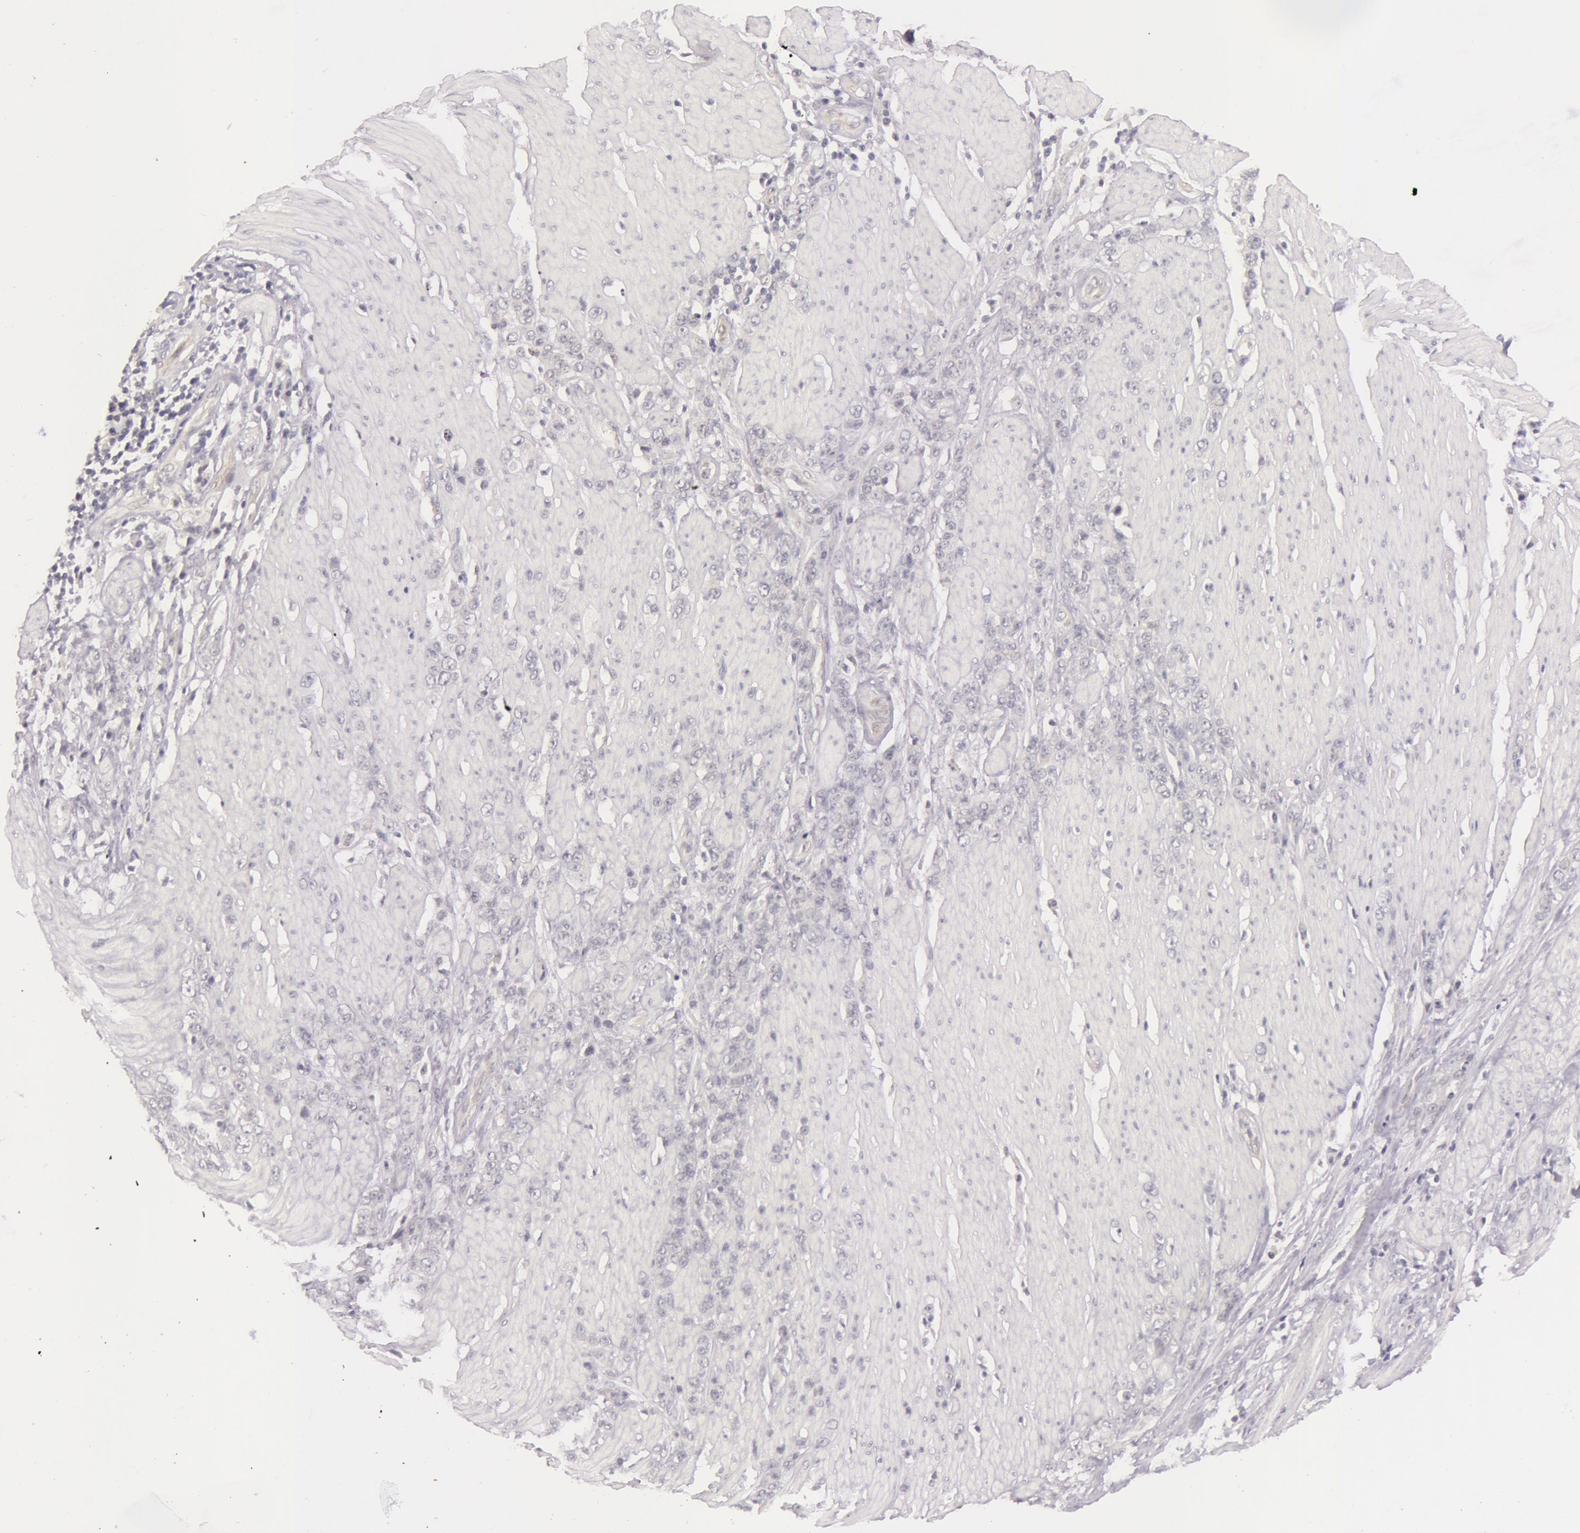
{"staining": {"intensity": "negative", "quantity": "none", "location": "none"}, "tissue": "stomach cancer", "cell_type": "Tumor cells", "image_type": "cancer", "snomed": [{"axis": "morphology", "description": "Adenocarcinoma, NOS"}, {"axis": "topography", "description": "Stomach, lower"}], "caption": "An image of human stomach adenocarcinoma is negative for staining in tumor cells. Nuclei are stained in blue.", "gene": "RBMY1F", "patient": {"sex": "male", "age": 88}}